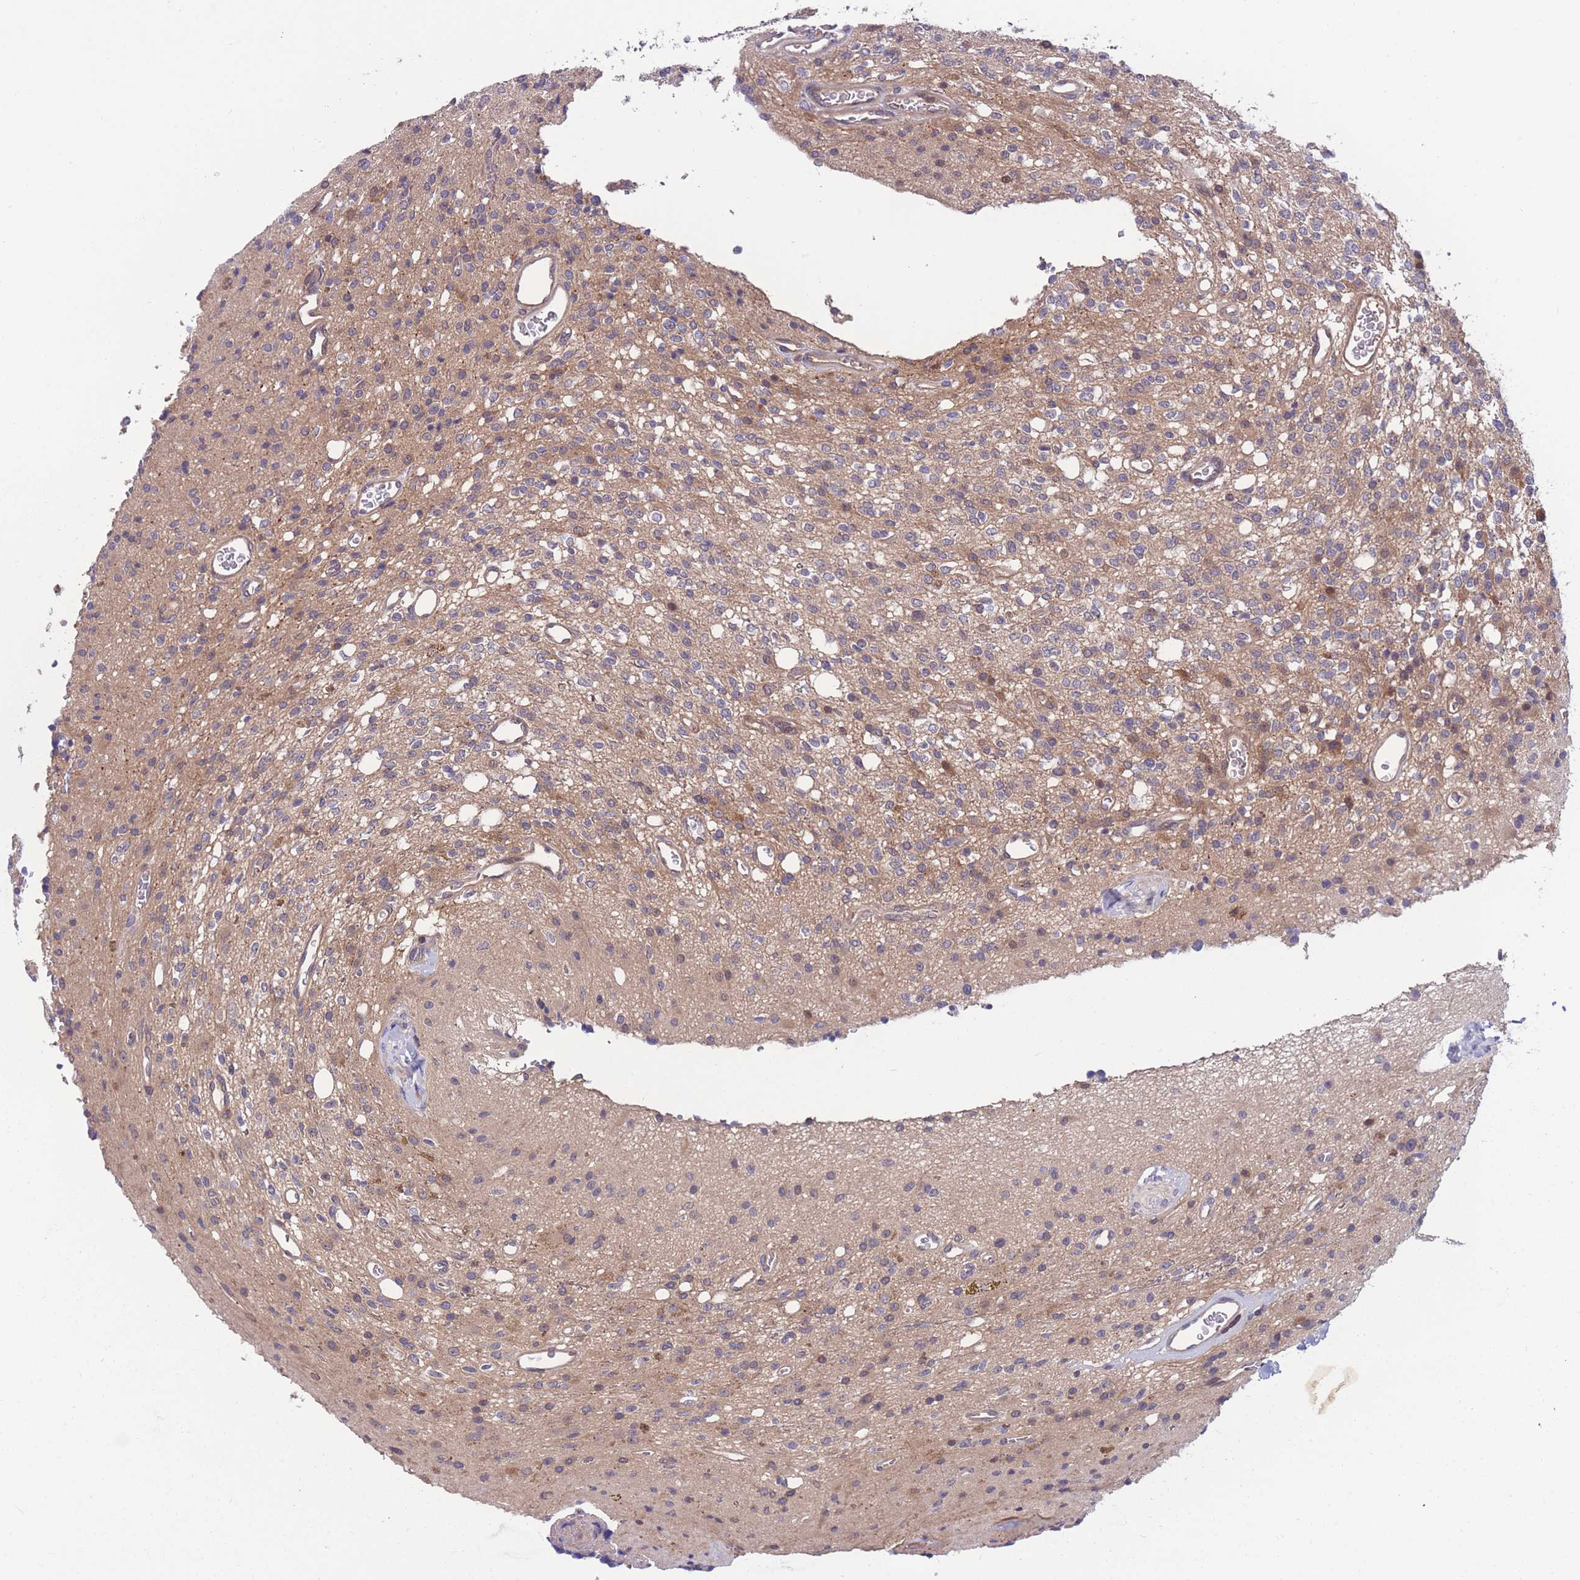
{"staining": {"intensity": "weak", "quantity": "<25%", "location": "cytoplasmic/membranous"}, "tissue": "glioma", "cell_type": "Tumor cells", "image_type": "cancer", "snomed": [{"axis": "morphology", "description": "Glioma, malignant, High grade"}, {"axis": "topography", "description": "Brain"}], "caption": "This image is of malignant glioma (high-grade) stained with immunohistochemistry to label a protein in brown with the nuclei are counter-stained blue. There is no staining in tumor cells.", "gene": "UBE2N", "patient": {"sex": "male", "age": 34}}